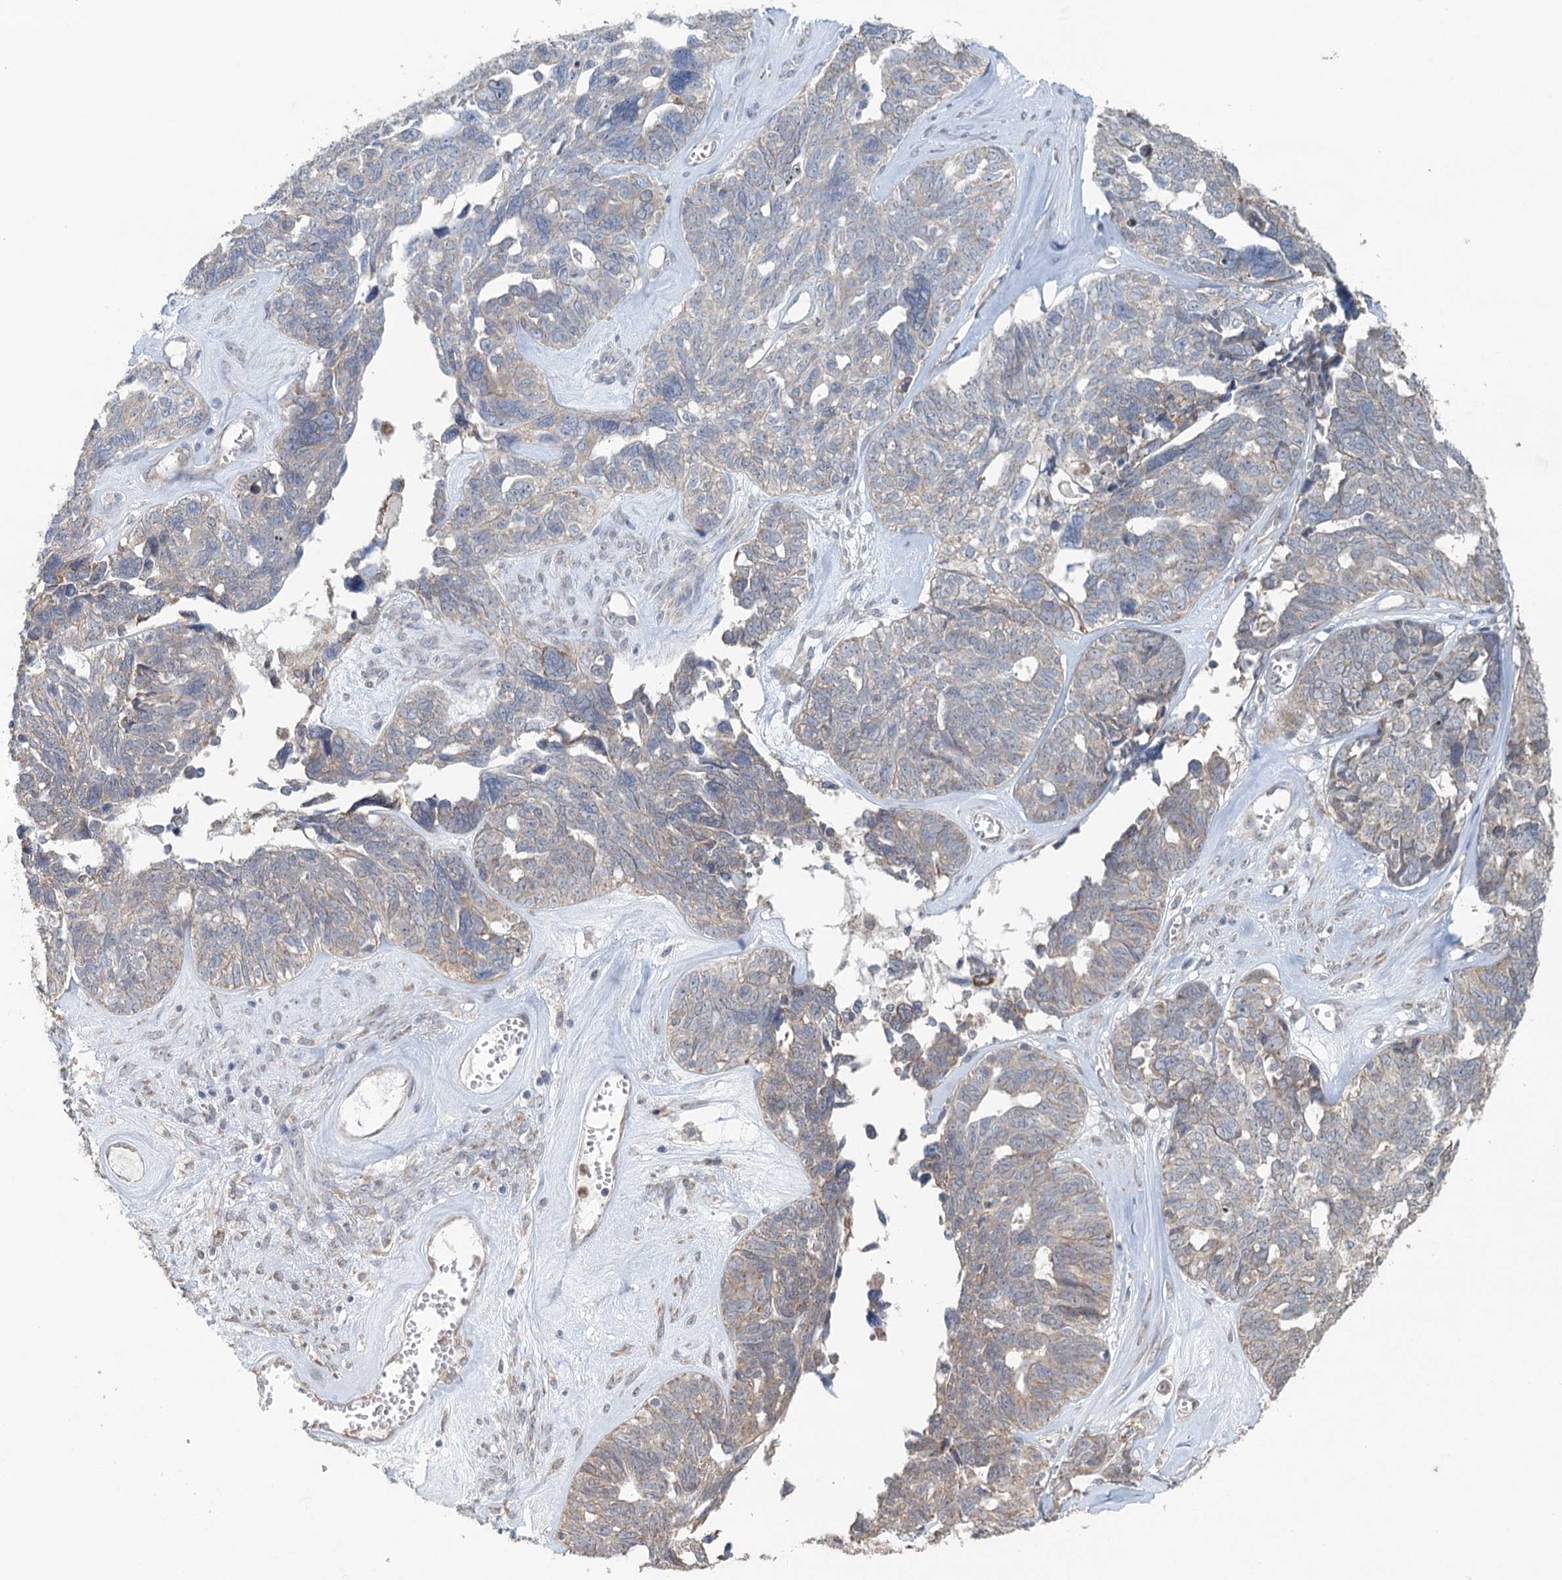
{"staining": {"intensity": "weak", "quantity": "25%-75%", "location": "cytoplasmic/membranous"}, "tissue": "ovarian cancer", "cell_type": "Tumor cells", "image_type": "cancer", "snomed": [{"axis": "morphology", "description": "Cystadenocarcinoma, serous, NOS"}, {"axis": "topography", "description": "Ovary"}], "caption": "A brown stain highlights weak cytoplasmic/membranous expression of a protein in human serous cystadenocarcinoma (ovarian) tumor cells.", "gene": "TEX35", "patient": {"sex": "female", "age": 79}}